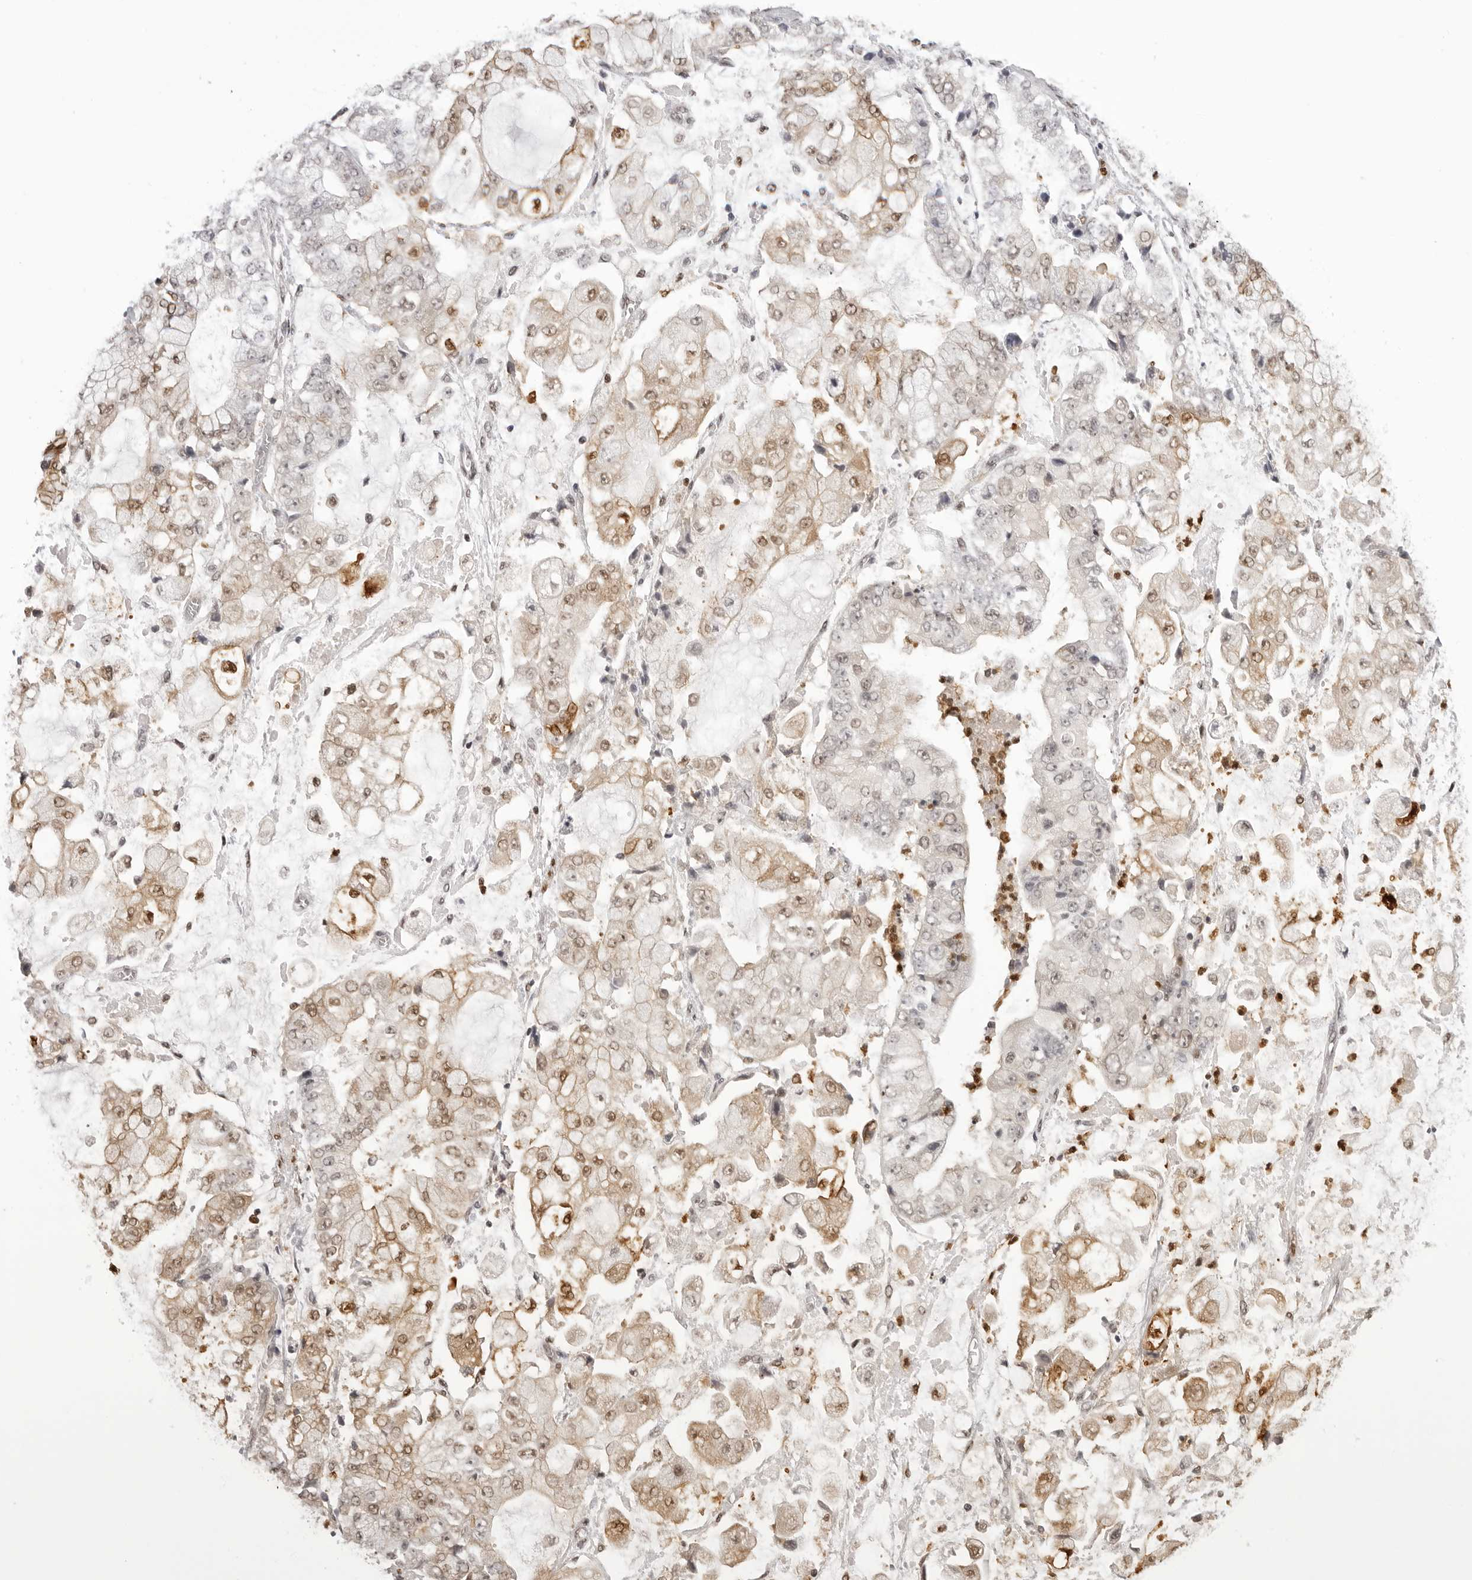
{"staining": {"intensity": "moderate", "quantity": ">75%", "location": "cytoplasmic/membranous,nuclear"}, "tissue": "stomach cancer", "cell_type": "Tumor cells", "image_type": "cancer", "snomed": [{"axis": "morphology", "description": "Adenocarcinoma, NOS"}, {"axis": "topography", "description": "Stomach"}], "caption": "A brown stain shows moderate cytoplasmic/membranous and nuclear expression of a protein in adenocarcinoma (stomach) tumor cells.", "gene": "HSPA4", "patient": {"sex": "male", "age": 76}}